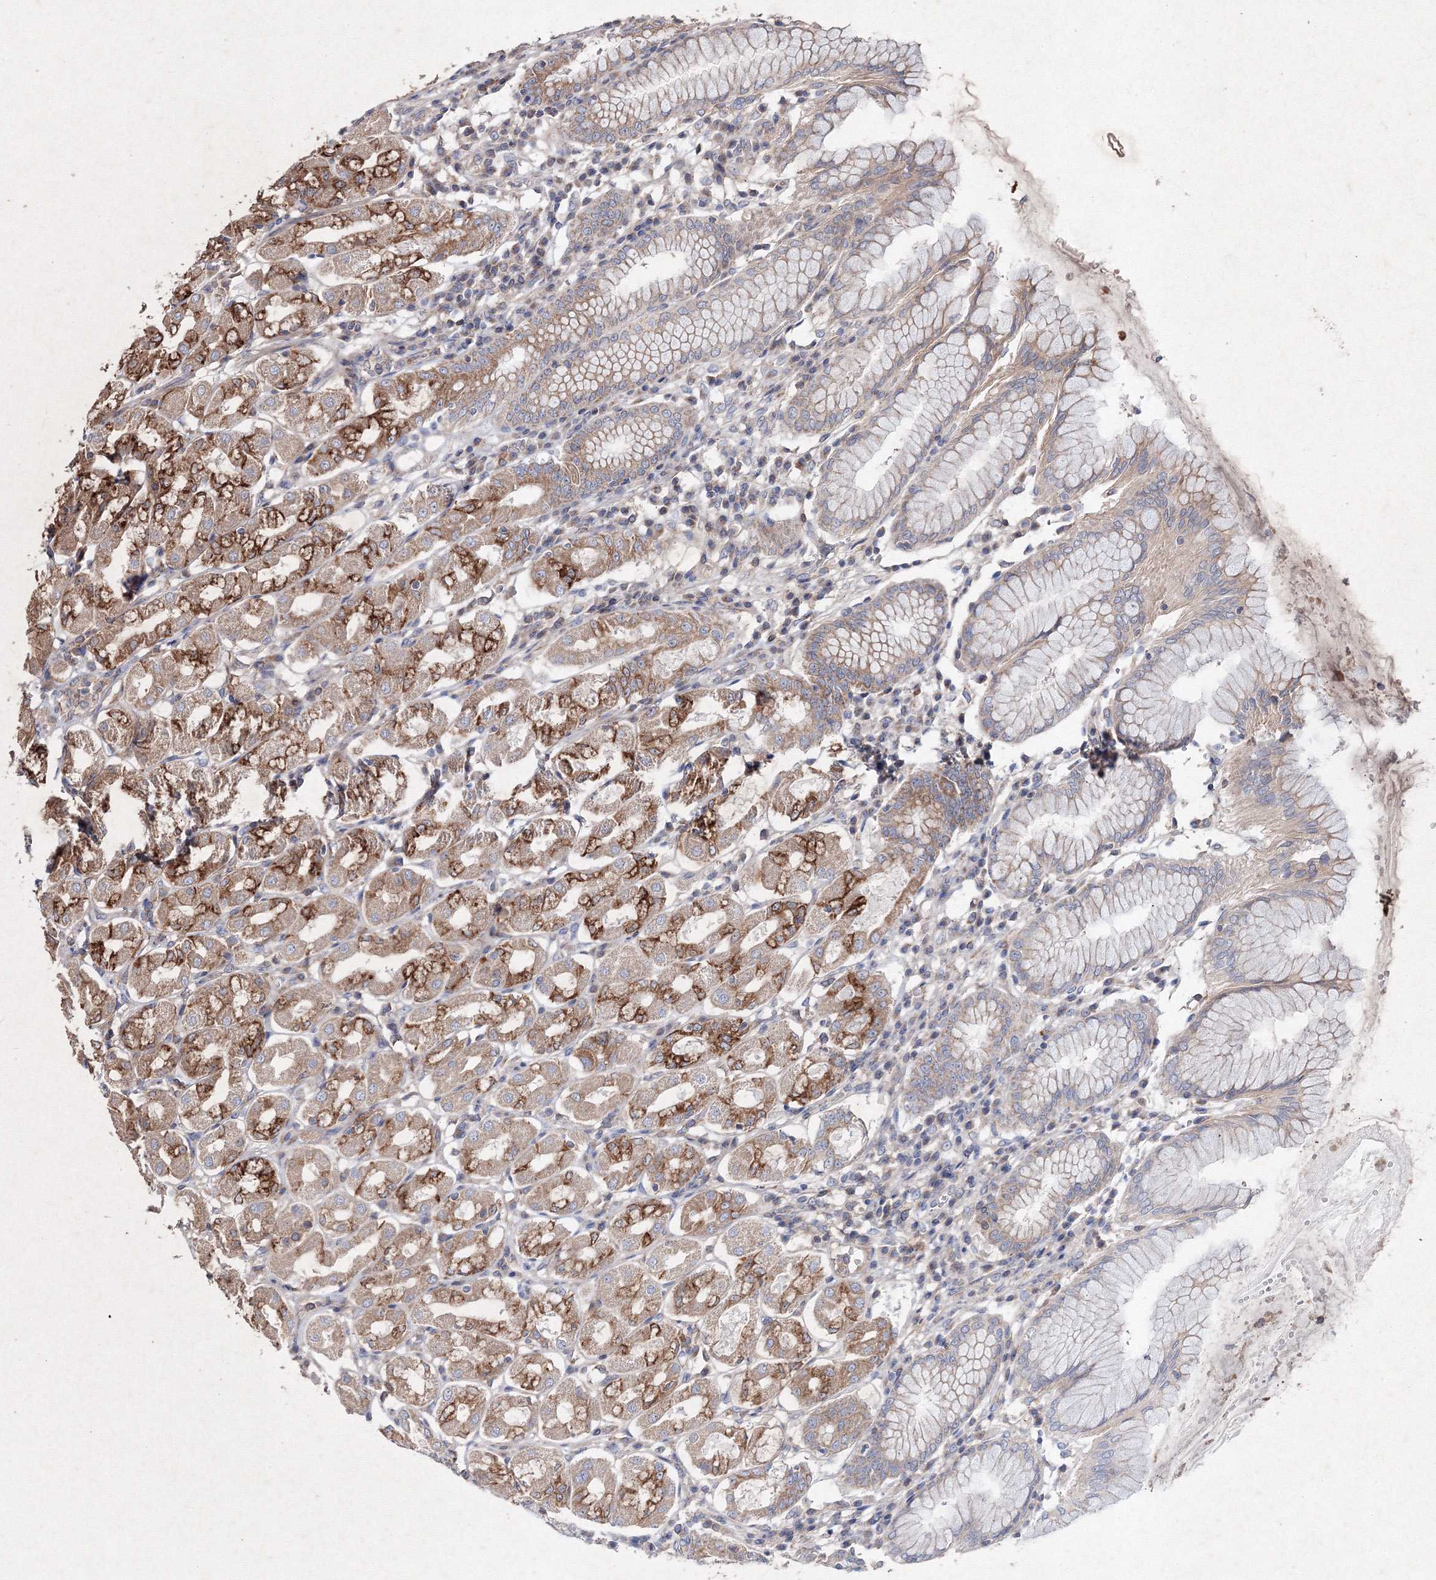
{"staining": {"intensity": "strong", "quantity": ">75%", "location": "cytoplasmic/membranous"}, "tissue": "stomach", "cell_type": "Glandular cells", "image_type": "normal", "snomed": [{"axis": "morphology", "description": "Normal tissue, NOS"}, {"axis": "topography", "description": "Stomach"}, {"axis": "topography", "description": "Stomach, lower"}], "caption": "Stomach stained with immunohistochemistry reveals strong cytoplasmic/membranous positivity in about >75% of glandular cells.", "gene": "GFM1", "patient": {"sex": "female", "age": 56}}